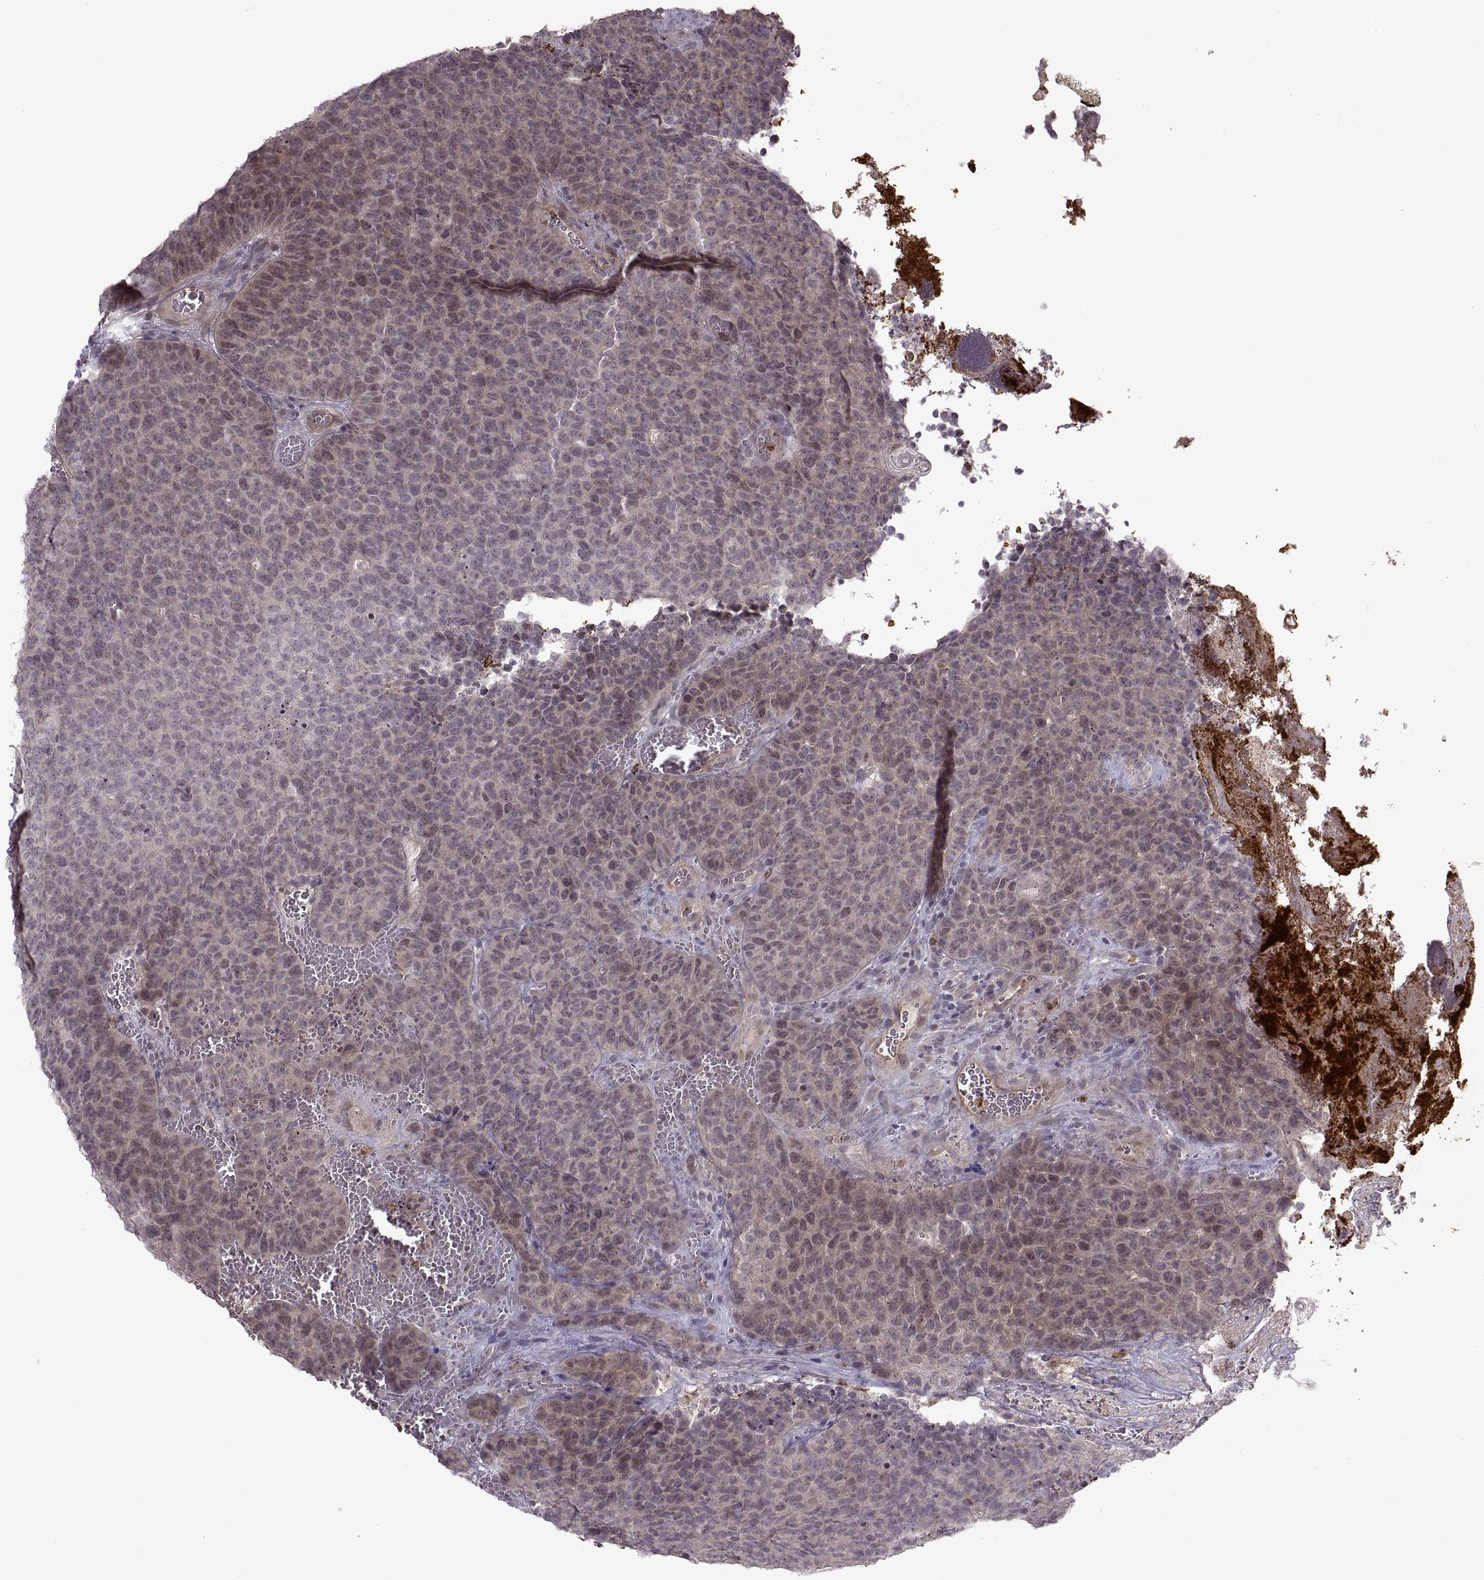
{"staining": {"intensity": "weak", "quantity": "25%-75%", "location": "cytoplasmic/membranous"}, "tissue": "urothelial cancer", "cell_type": "Tumor cells", "image_type": "cancer", "snomed": [{"axis": "morphology", "description": "Urothelial carcinoma, Low grade"}, {"axis": "topography", "description": "Urinary bladder"}], "caption": "Immunohistochemistry of human urothelial cancer shows low levels of weak cytoplasmic/membranous staining in about 25%-75% of tumor cells.", "gene": "PIERCE1", "patient": {"sex": "female", "age": 62}}